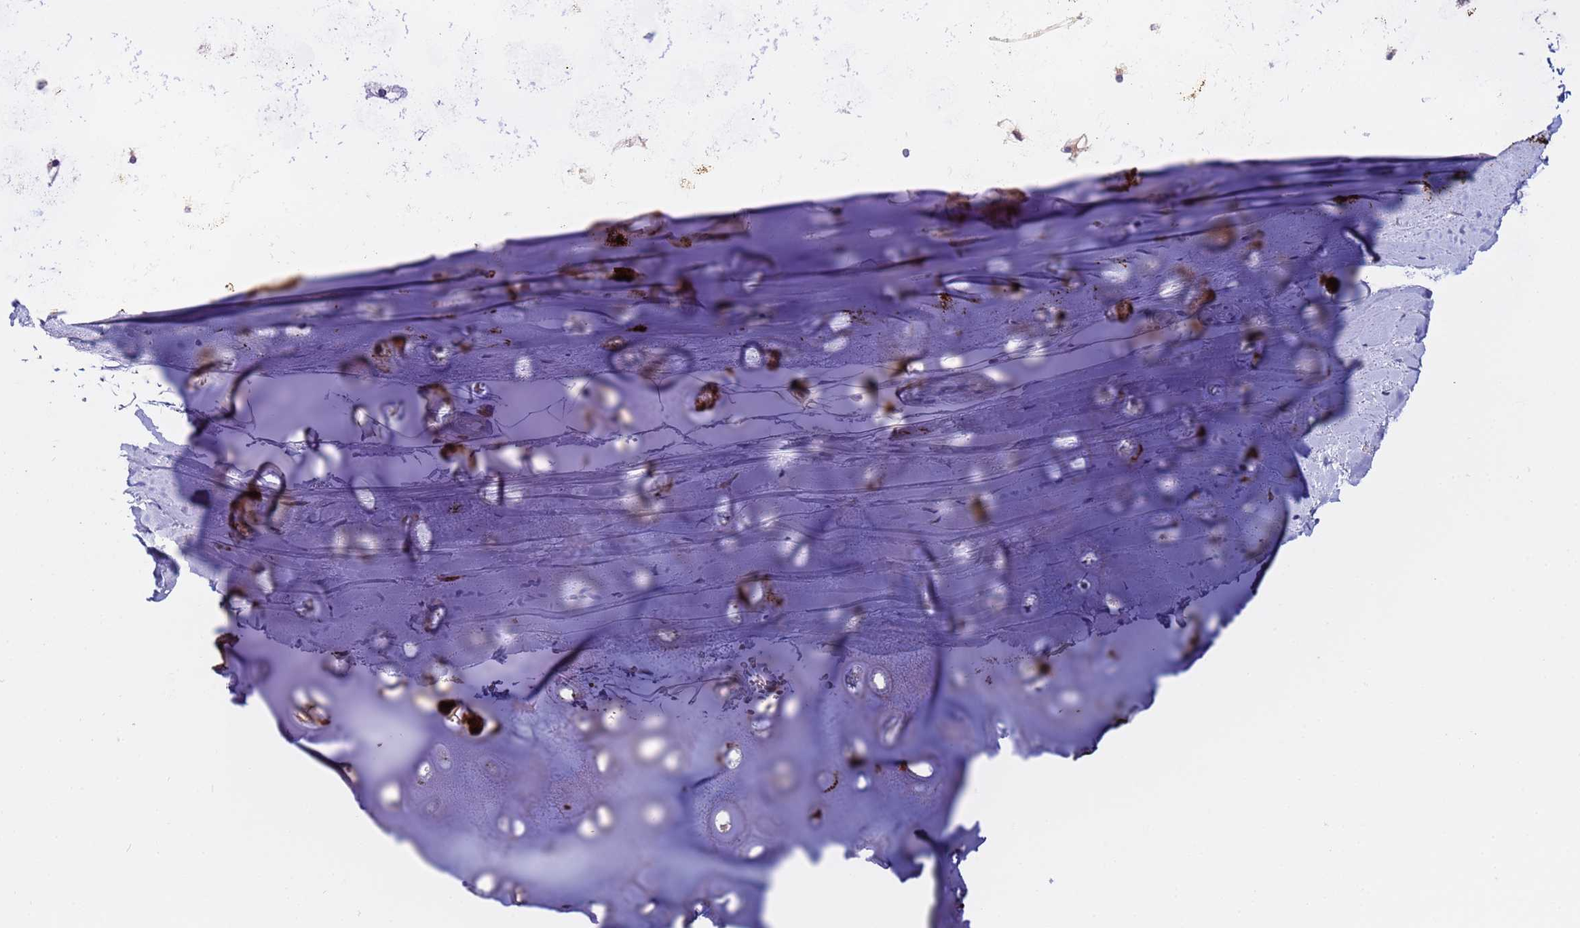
{"staining": {"intensity": "negative", "quantity": "none", "location": "none"}, "tissue": "adipose tissue", "cell_type": "Adipocytes", "image_type": "normal", "snomed": [{"axis": "morphology", "description": "Normal tissue, NOS"}, {"axis": "topography", "description": "Lymph node"}, {"axis": "topography", "description": "Bronchus"}], "caption": "Adipocytes show no significant protein expression in normal adipose tissue.", "gene": "IGSF11", "patient": {"sex": "male", "age": 63}}